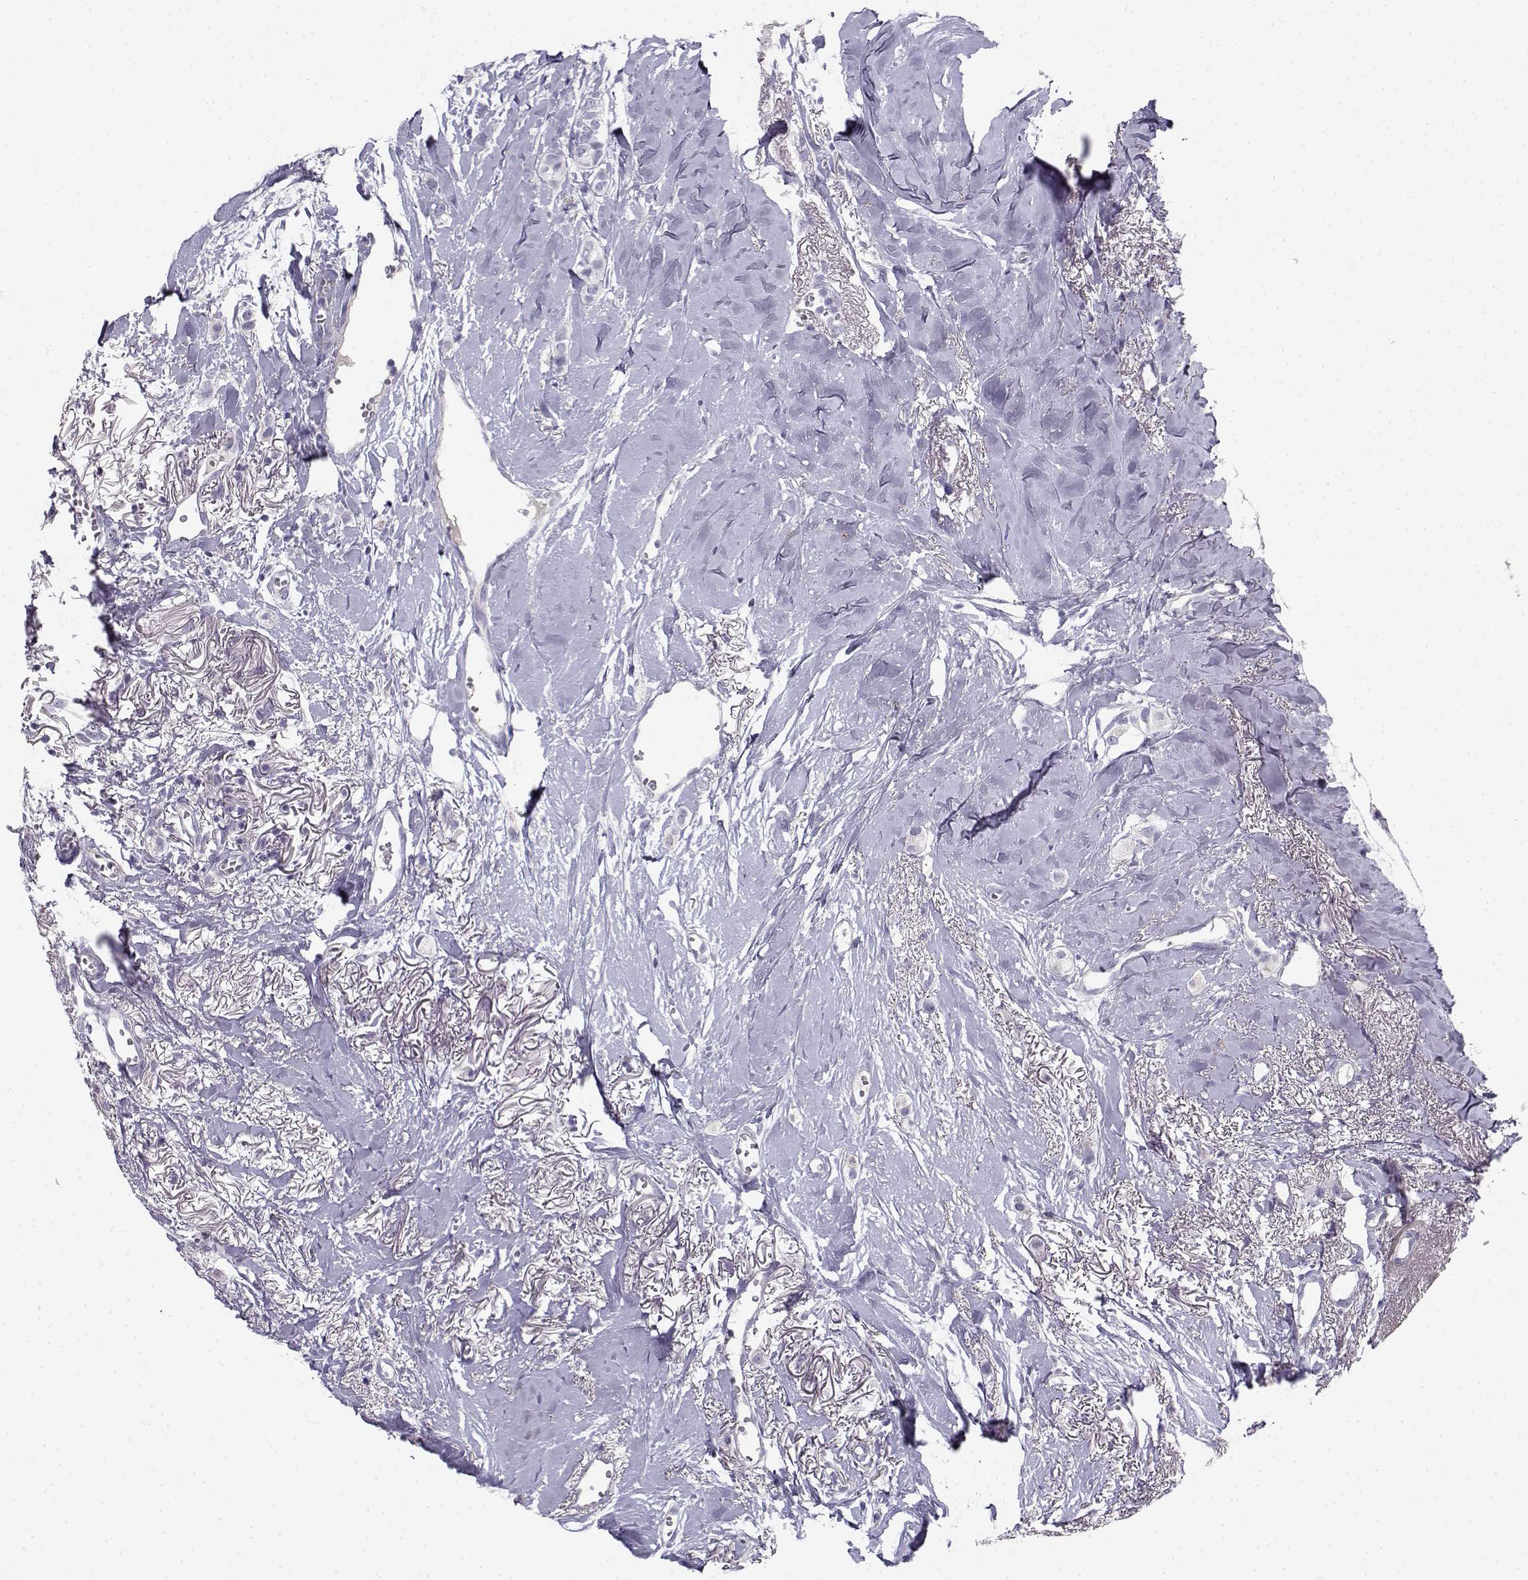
{"staining": {"intensity": "negative", "quantity": "none", "location": "none"}, "tissue": "breast cancer", "cell_type": "Tumor cells", "image_type": "cancer", "snomed": [{"axis": "morphology", "description": "Duct carcinoma"}, {"axis": "topography", "description": "Breast"}], "caption": "Human breast cancer stained for a protein using IHC demonstrates no positivity in tumor cells.", "gene": "CREB3L3", "patient": {"sex": "female", "age": 85}}